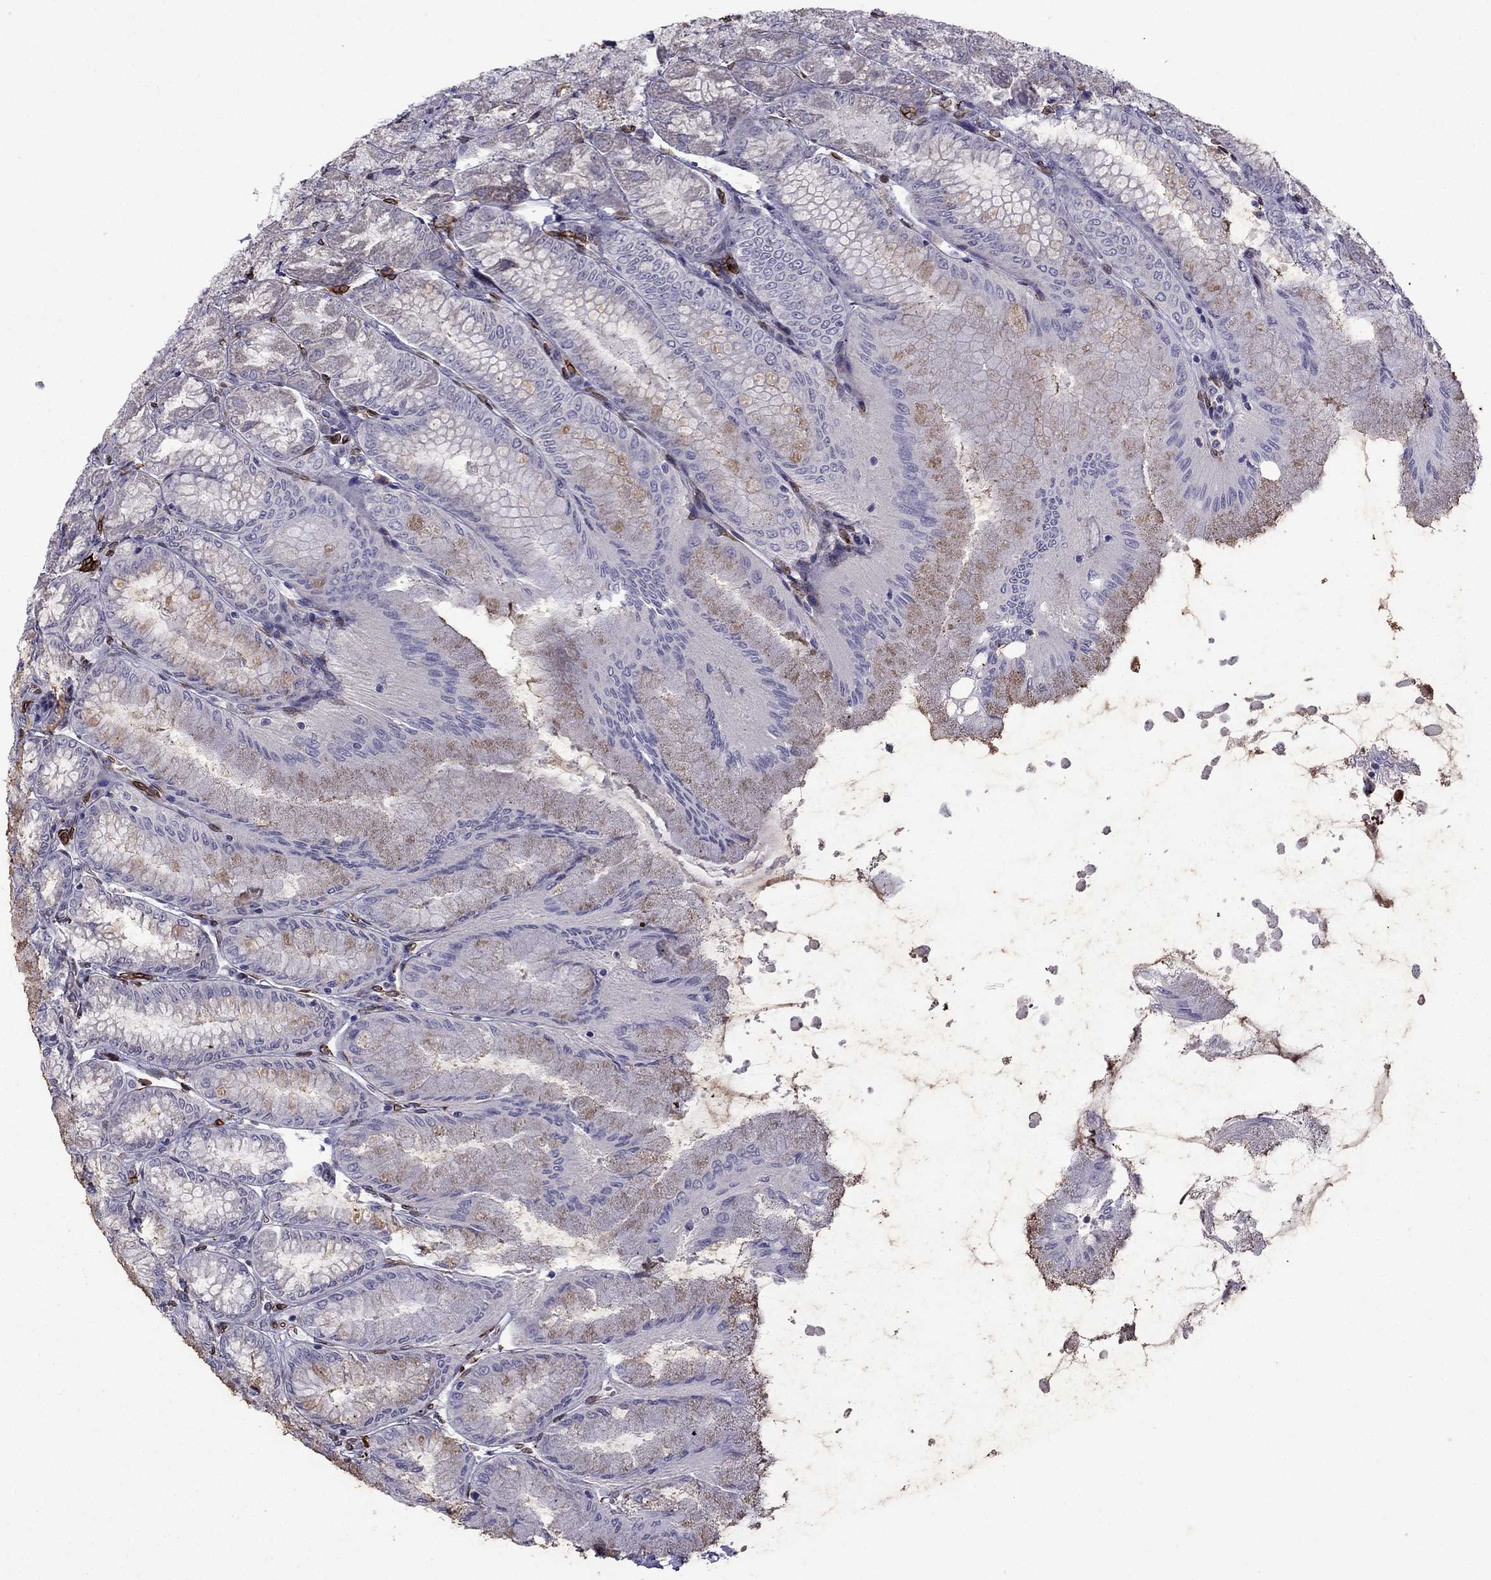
{"staining": {"intensity": "negative", "quantity": "none", "location": "none"}, "tissue": "stomach", "cell_type": "Glandular cells", "image_type": "normal", "snomed": [{"axis": "morphology", "description": "Normal tissue, NOS"}, {"axis": "topography", "description": "Stomach, upper"}], "caption": "Glandular cells show no significant positivity in normal stomach. (DAB (3,3'-diaminobenzidine) immunohistochemistry (IHC), high magnification).", "gene": "IKBIP", "patient": {"sex": "male", "age": 60}}